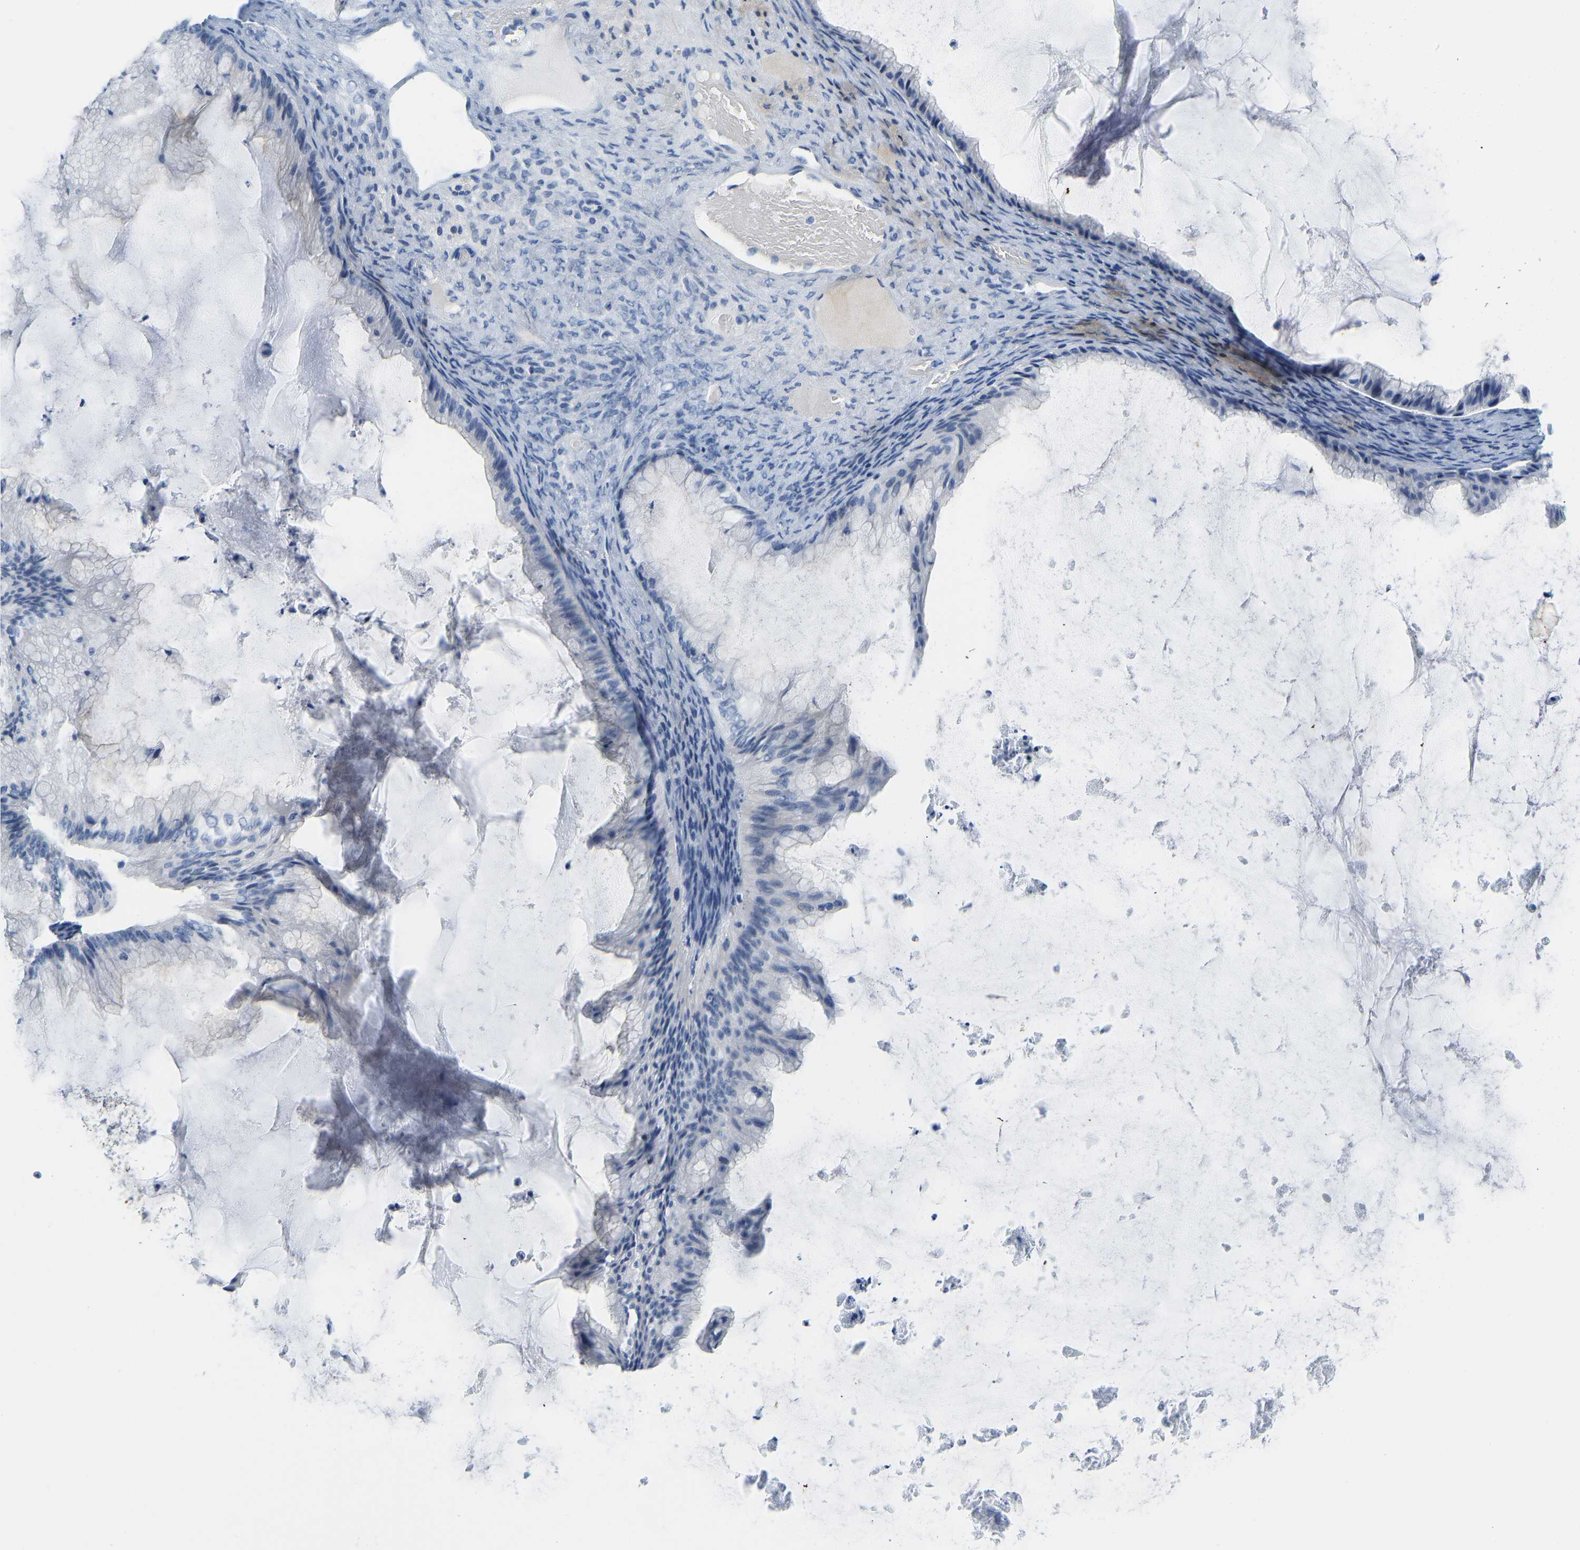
{"staining": {"intensity": "negative", "quantity": "none", "location": "none"}, "tissue": "ovarian cancer", "cell_type": "Tumor cells", "image_type": "cancer", "snomed": [{"axis": "morphology", "description": "Cystadenocarcinoma, mucinous, NOS"}, {"axis": "topography", "description": "Ovary"}], "caption": "Photomicrograph shows no protein positivity in tumor cells of mucinous cystadenocarcinoma (ovarian) tissue. The staining was performed using DAB to visualize the protein expression in brown, while the nuclei were stained in blue with hematoxylin (Magnification: 20x).", "gene": "SERPINB3", "patient": {"sex": "female", "age": 61}}